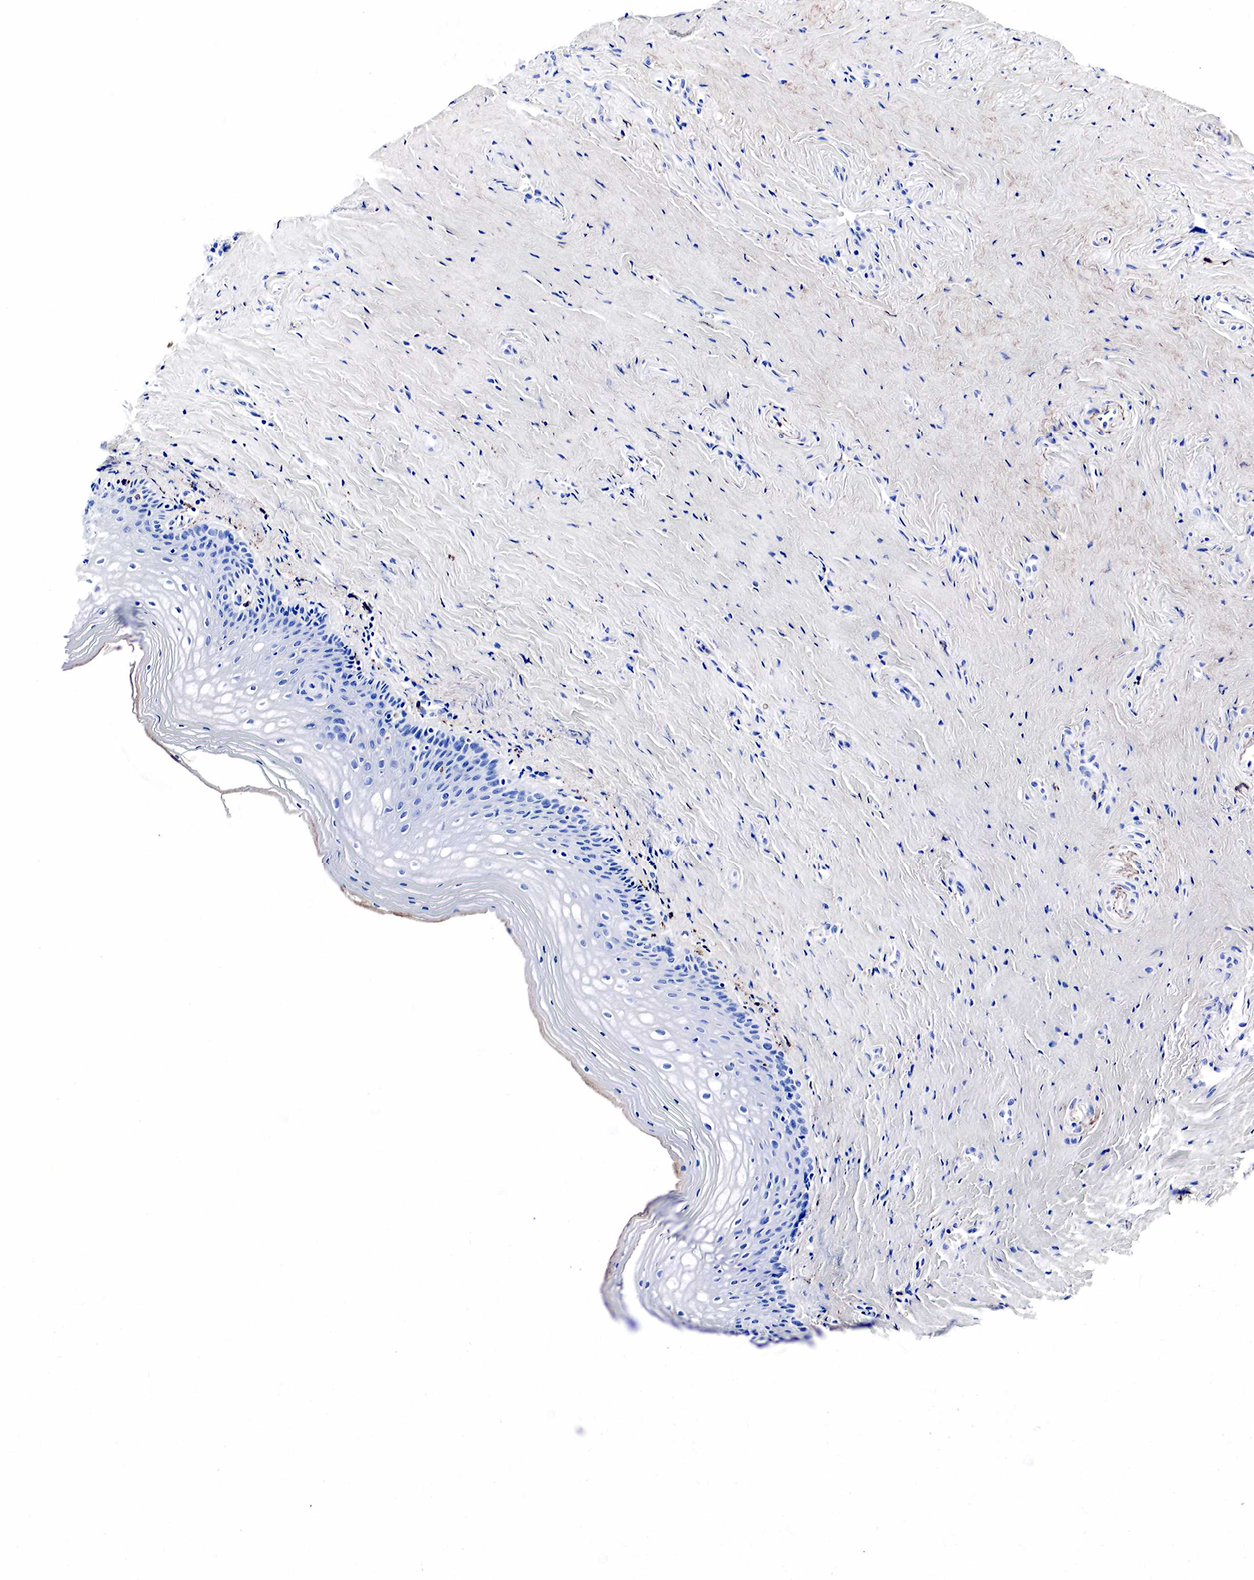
{"staining": {"intensity": "negative", "quantity": "none", "location": "none"}, "tissue": "vagina", "cell_type": "Squamous epithelial cells", "image_type": "normal", "snomed": [{"axis": "morphology", "description": "Normal tissue, NOS"}, {"axis": "topography", "description": "Vagina"}], "caption": "A high-resolution micrograph shows immunohistochemistry staining of benign vagina, which exhibits no significant positivity in squamous epithelial cells.", "gene": "LYZ", "patient": {"sex": "female", "age": 46}}